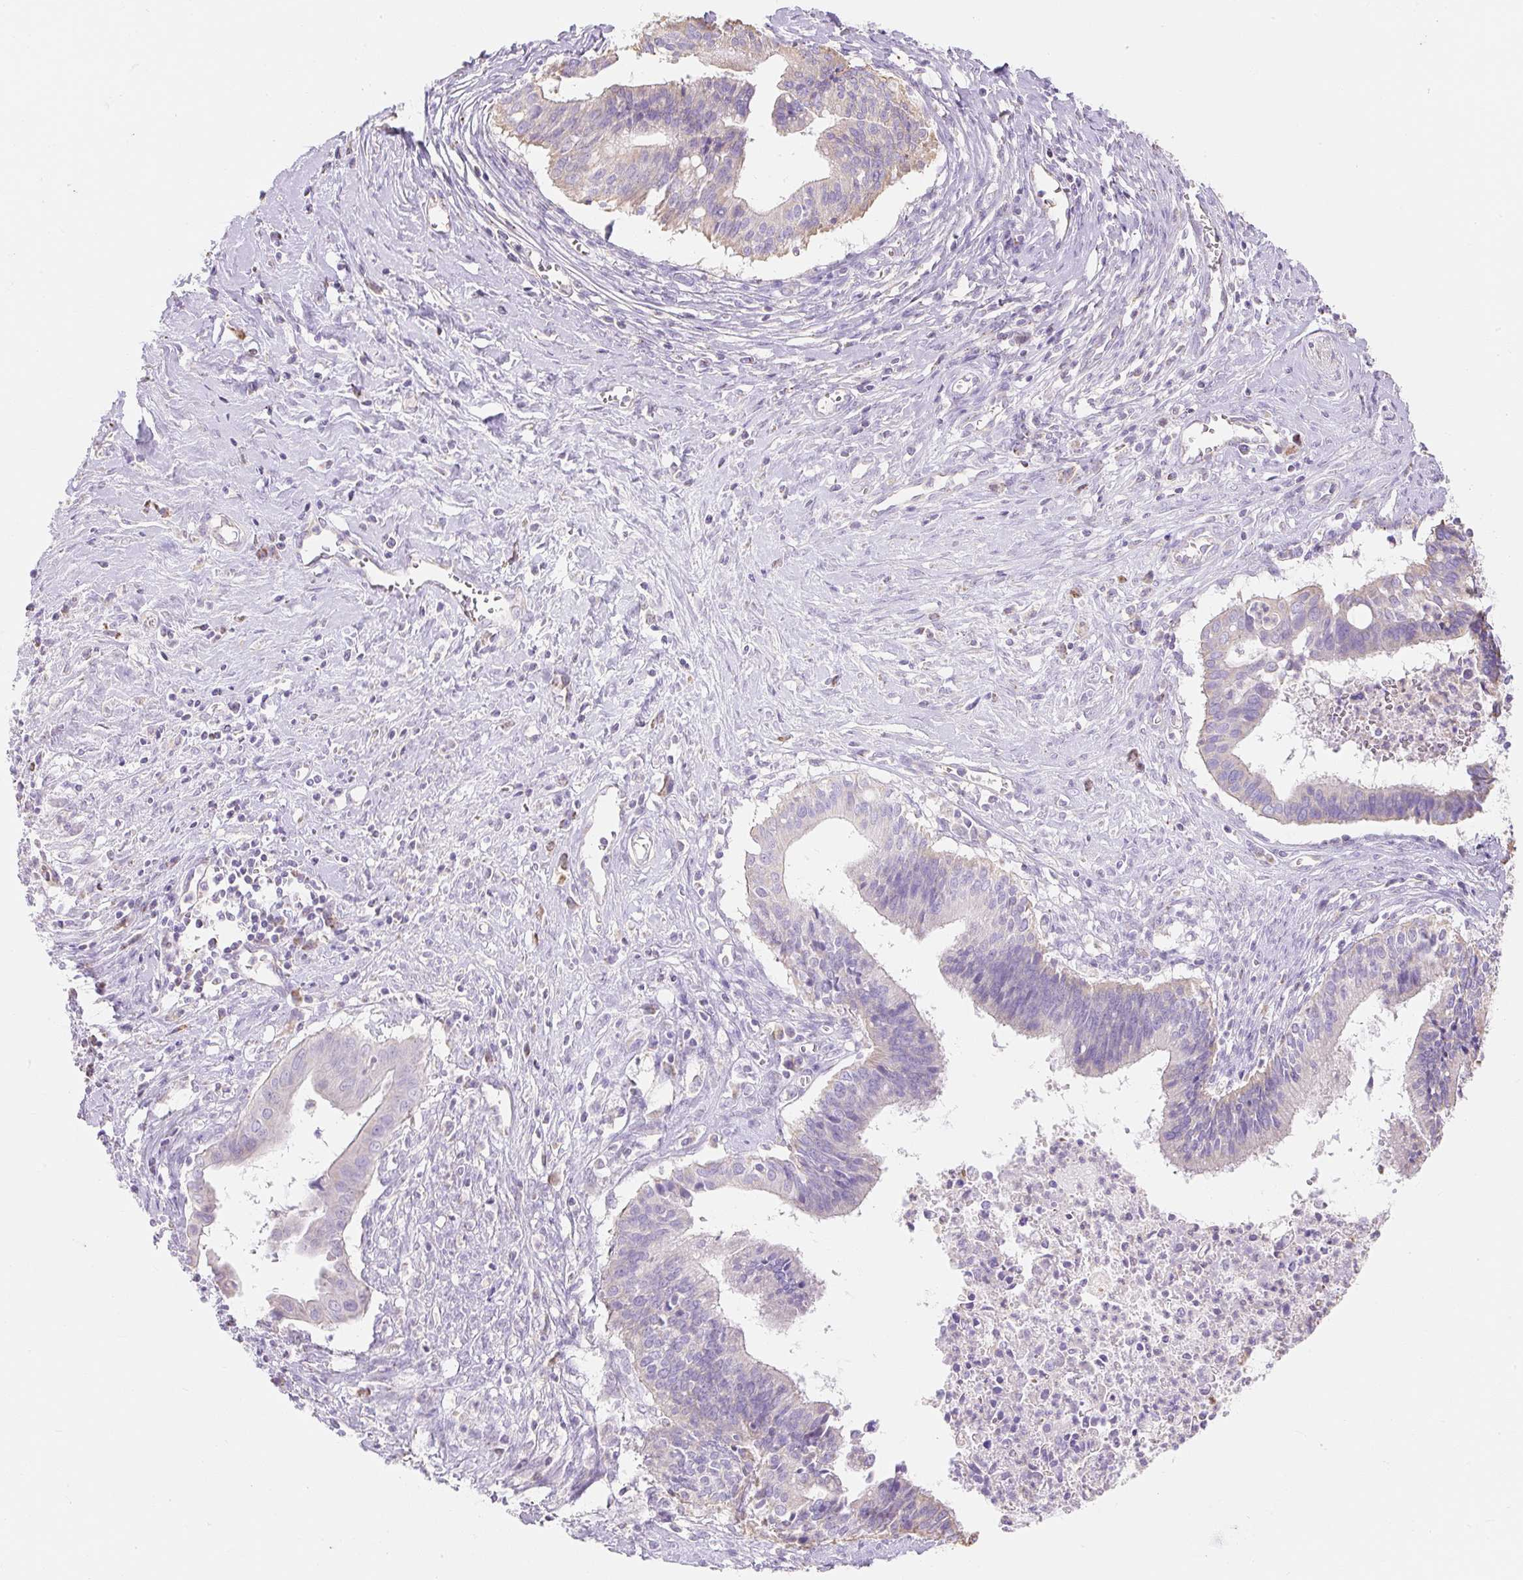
{"staining": {"intensity": "negative", "quantity": "none", "location": "none"}, "tissue": "cervical cancer", "cell_type": "Tumor cells", "image_type": "cancer", "snomed": [{"axis": "morphology", "description": "Adenocarcinoma, NOS"}, {"axis": "topography", "description": "Cervix"}], "caption": "This is a image of IHC staining of cervical cancer, which shows no staining in tumor cells.", "gene": "DHX35", "patient": {"sex": "female", "age": 44}}